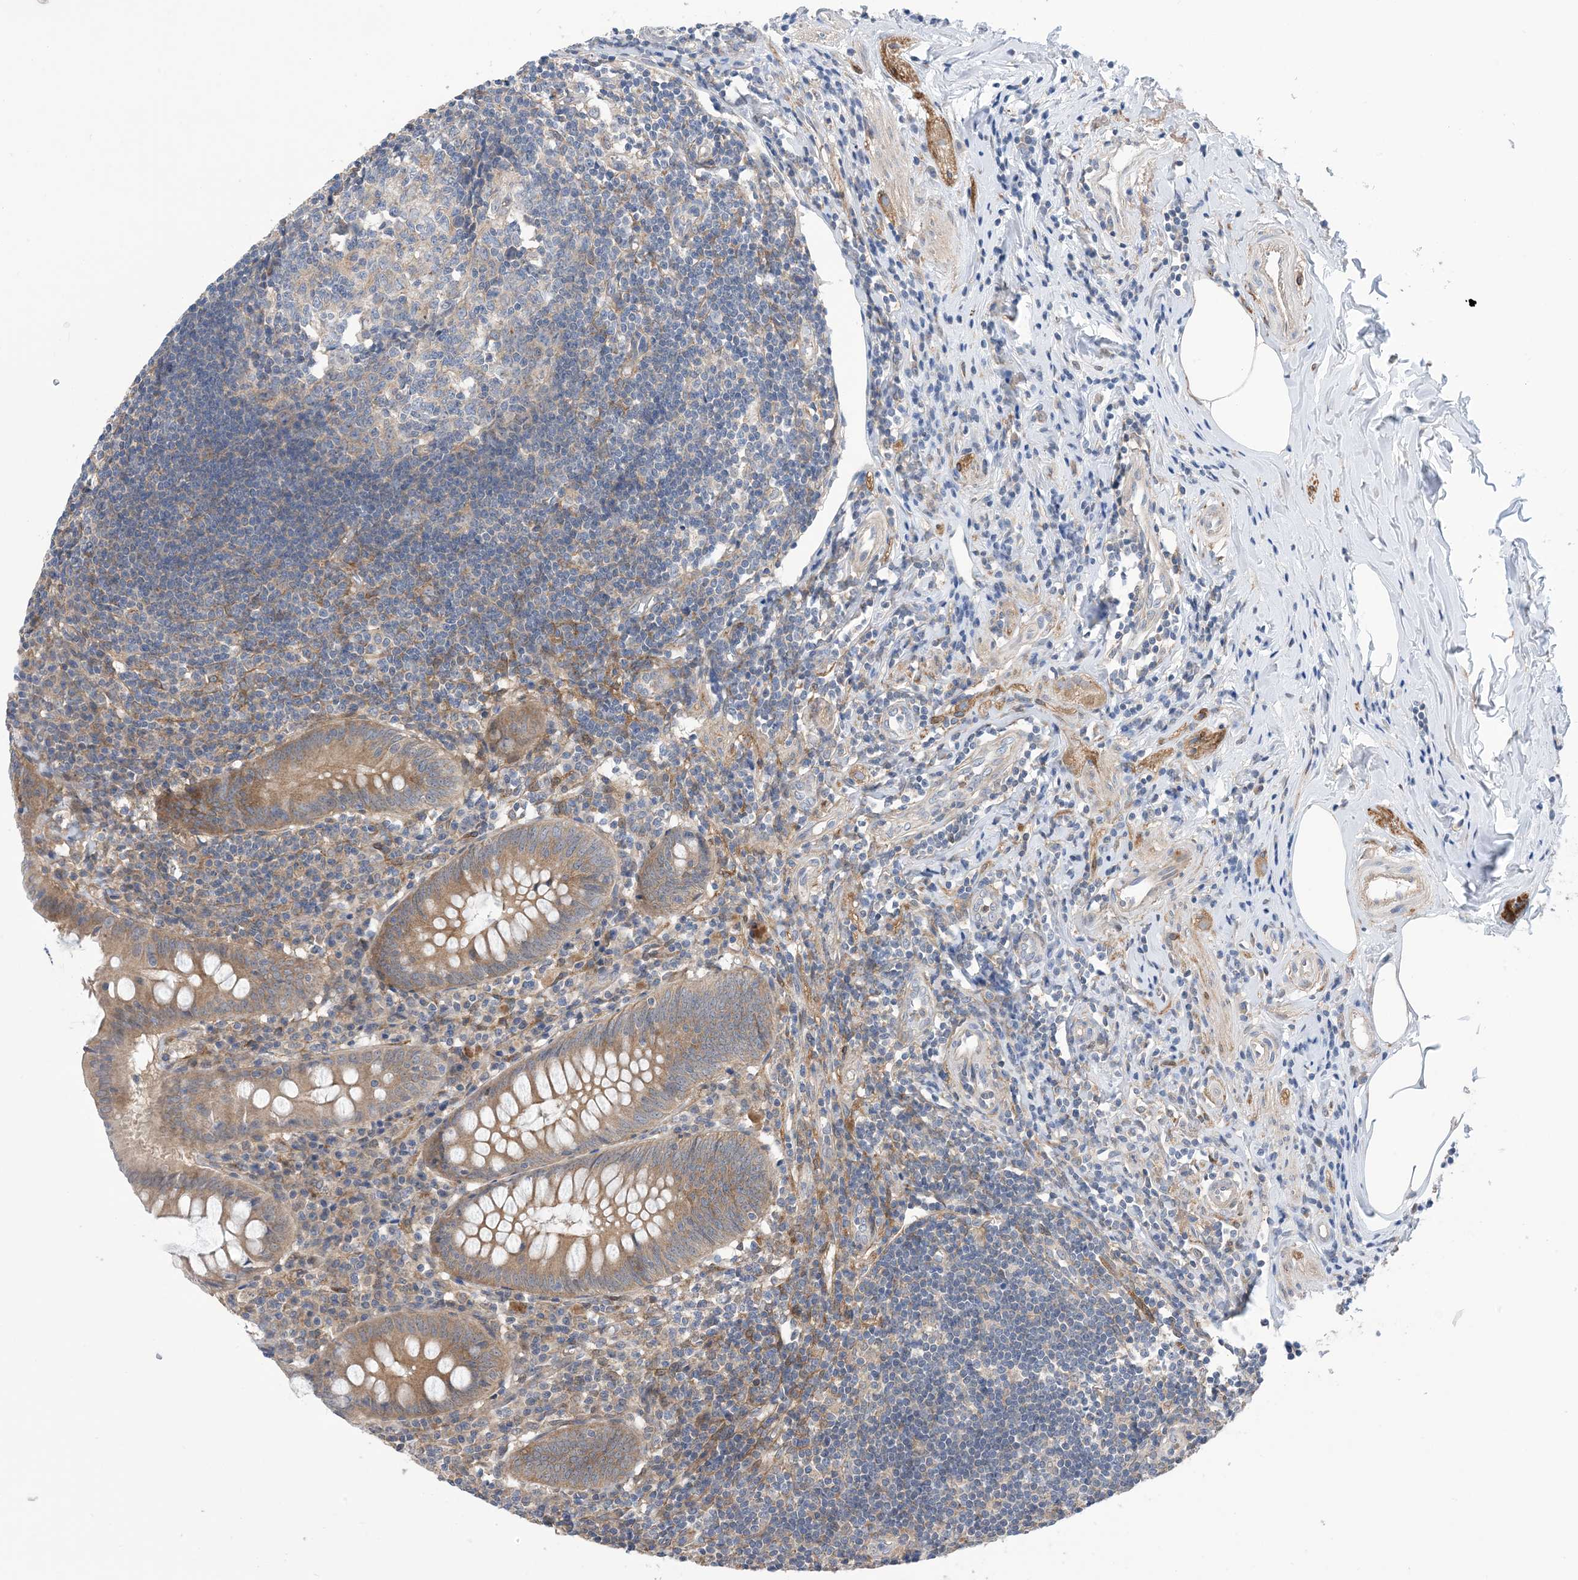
{"staining": {"intensity": "moderate", "quantity": ">75%", "location": "cytoplasmic/membranous"}, "tissue": "appendix", "cell_type": "Glandular cells", "image_type": "normal", "snomed": [{"axis": "morphology", "description": "Normal tissue, NOS"}, {"axis": "topography", "description": "Appendix"}], "caption": "The photomicrograph displays a brown stain indicating the presence of a protein in the cytoplasmic/membranous of glandular cells in appendix. The staining was performed using DAB, with brown indicating positive protein expression. Nuclei are stained blue with hematoxylin.", "gene": "EHBP1", "patient": {"sex": "female", "age": 54}}